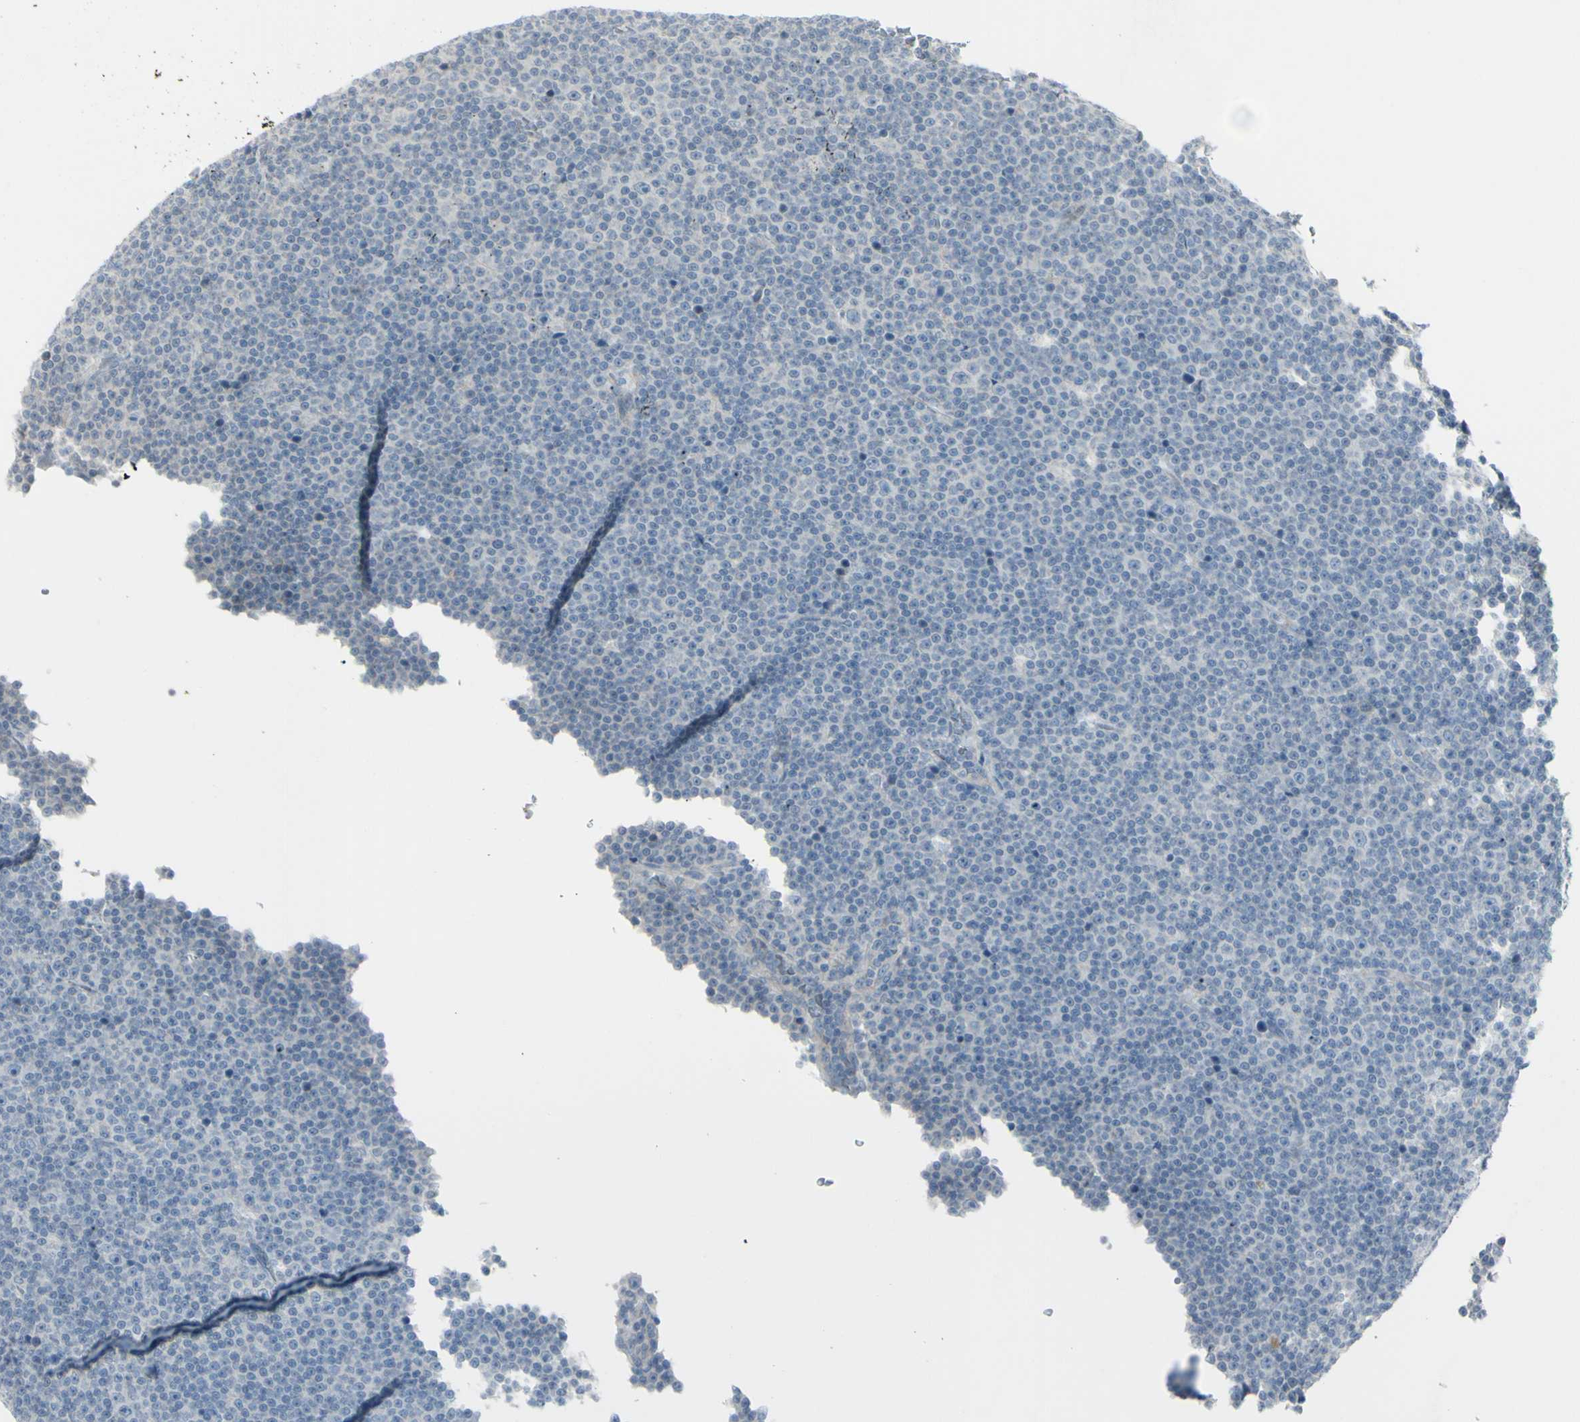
{"staining": {"intensity": "negative", "quantity": "none", "location": "none"}, "tissue": "lymphoma", "cell_type": "Tumor cells", "image_type": "cancer", "snomed": [{"axis": "morphology", "description": "Malignant lymphoma, non-Hodgkin's type, Low grade"}, {"axis": "topography", "description": "Lymph node"}], "caption": "An immunohistochemistry (IHC) photomicrograph of lymphoma is shown. There is no staining in tumor cells of lymphoma. (IHC, brightfield microscopy, high magnification).", "gene": "SH3GL2", "patient": {"sex": "female", "age": 67}}